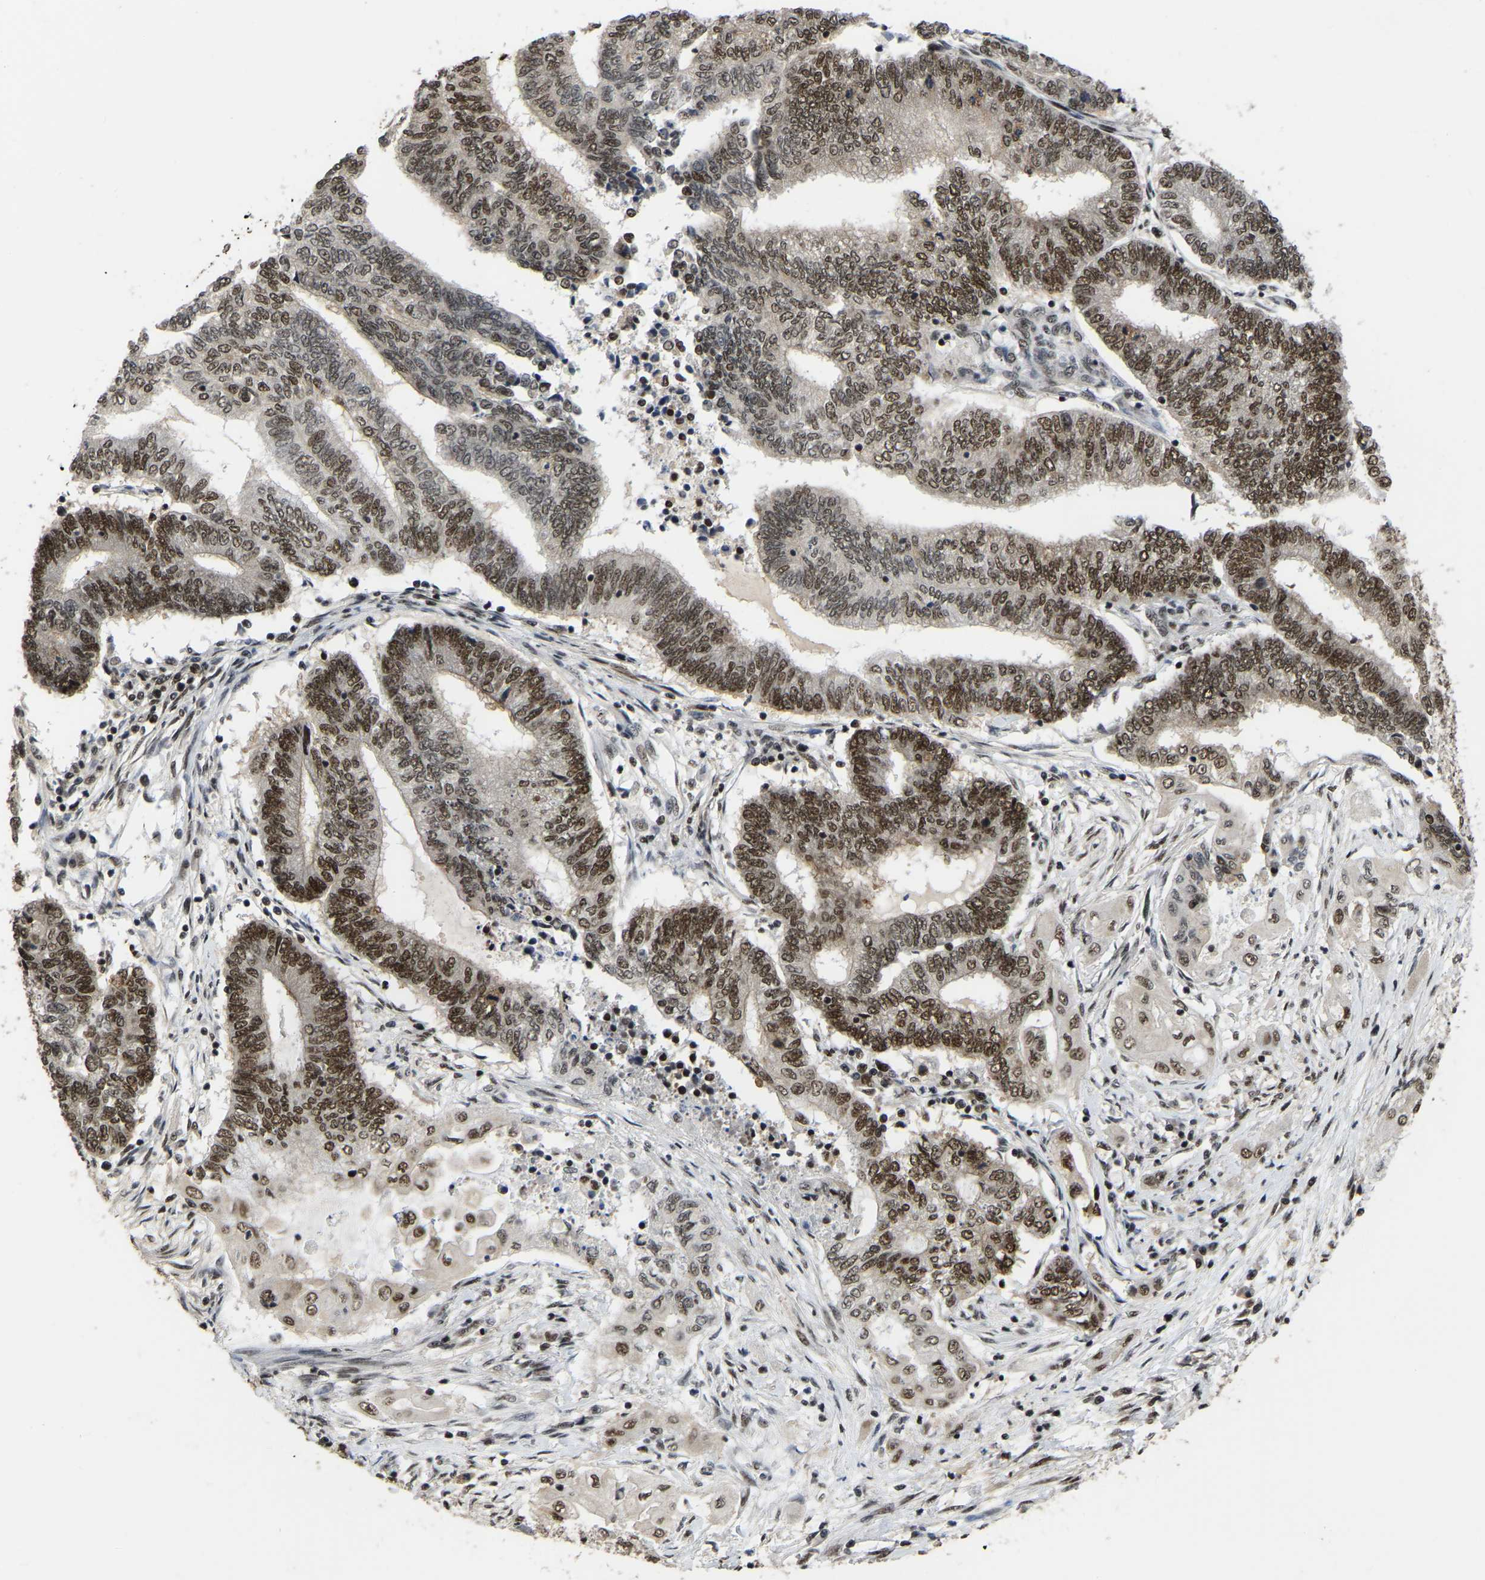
{"staining": {"intensity": "moderate", "quantity": ">75%", "location": "nuclear"}, "tissue": "endometrial cancer", "cell_type": "Tumor cells", "image_type": "cancer", "snomed": [{"axis": "morphology", "description": "Adenocarcinoma, NOS"}, {"axis": "topography", "description": "Uterus"}, {"axis": "topography", "description": "Endometrium"}], "caption": "A photomicrograph of human adenocarcinoma (endometrial) stained for a protein exhibits moderate nuclear brown staining in tumor cells. (Brightfield microscopy of DAB IHC at high magnification).", "gene": "TBL1XR1", "patient": {"sex": "female", "age": 70}}